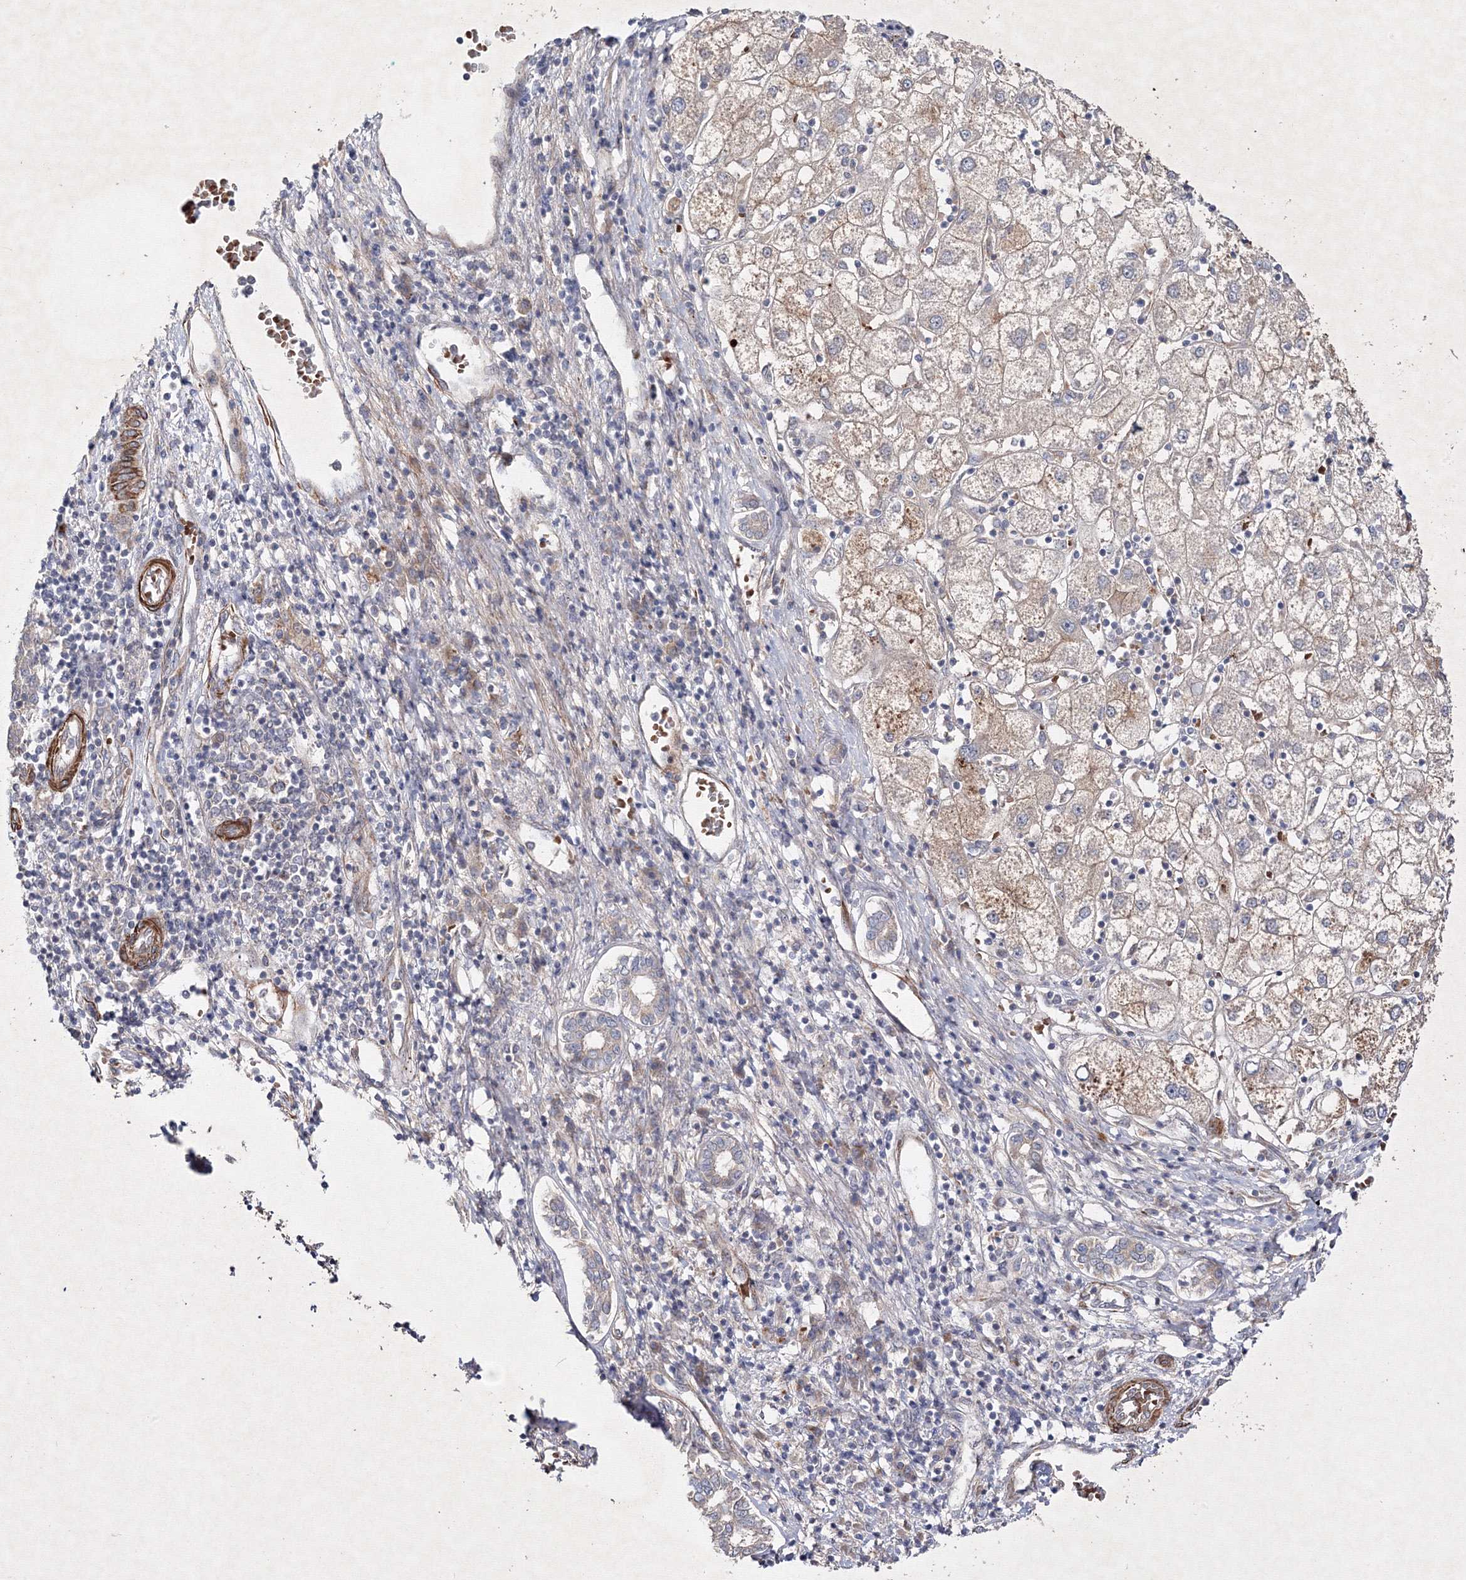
{"staining": {"intensity": "weak", "quantity": "25%-75%", "location": "cytoplasmic/membranous"}, "tissue": "liver cancer", "cell_type": "Tumor cells", "image_type": "cancer", "snomed": [{"axis": "morphology", "description": "Carcinoma, Hepatocellular, NOS"}, {"axis": "topography", "description": "Liver"}], "caption": "Immunohistochemistry (IHC) staining of liver hepatocellular carcinoma, which shows low levels of weak cytoplasmic/membranous positivity in about 25%-75% of tumor cells indicating weak cytoplasmic/membranous protein staining. The staining was performed using DAB (3,3'-diaminobenzidine) (brown) for protein detection and nuclei were counterstained in hematoxylin (blue).", "gene": "GFM1", "patient": {"sex": "male", "age": 65}}